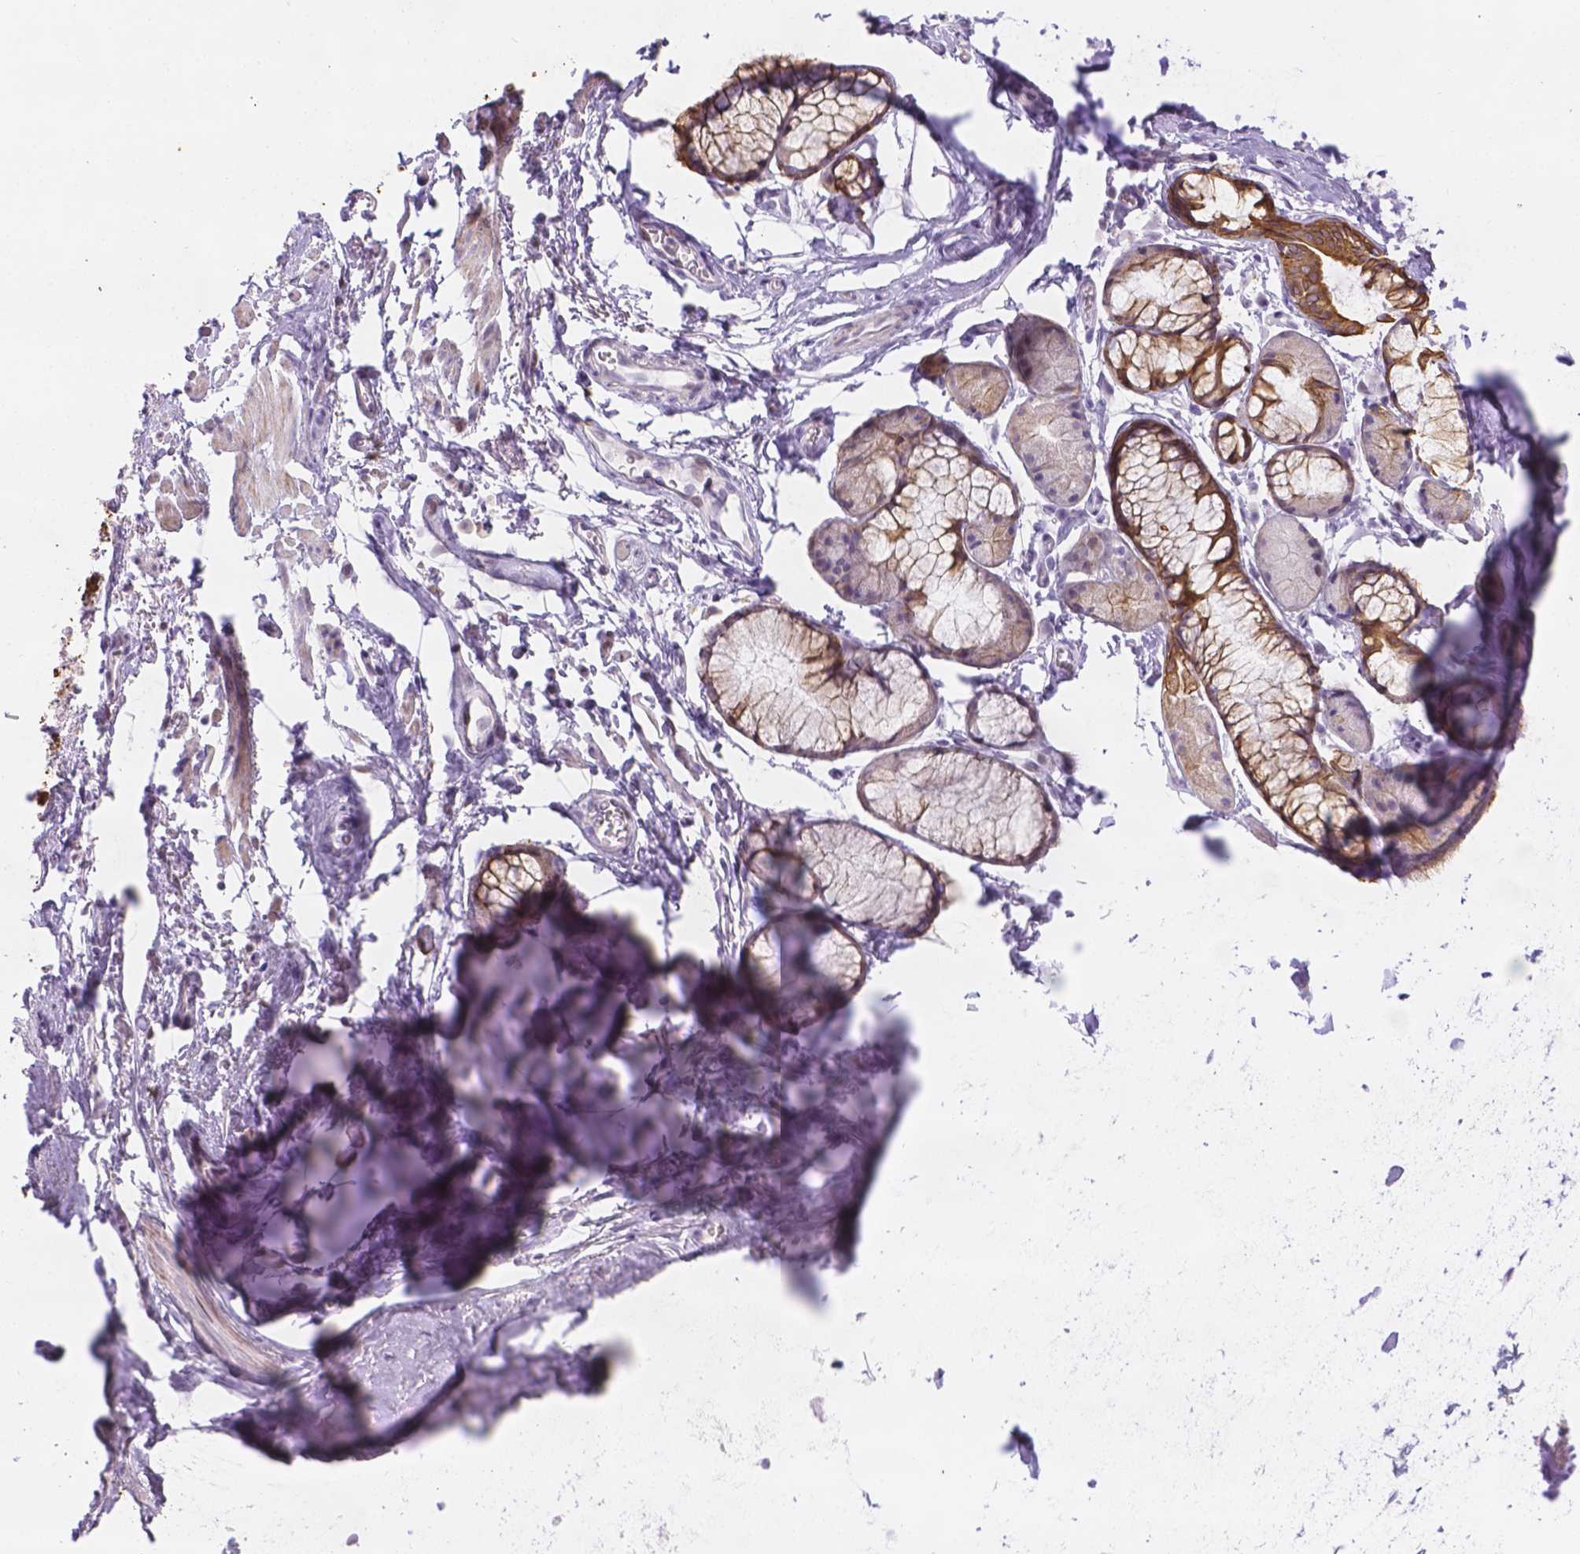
{"staining": {"intensity": "negative", "quantity": "none", "location": "none"}, "tissue": "soft tissue", "cell_type": "Chondrocytes", "image_type": "normal", "snomed": [{"axis": "morphology", "description": "Normal tissue, NOS"}, {"axis": "topography", "description": "Cartilage tissue"}, {"axis": "topography", "description": "Bronchus"}], "caption": "Protein analysis of unremarkable soft tissue exhibits no significant positivity in chondrocytes.", "gene": "DMWD", "patient": {"sex": "female", "age": 79}}